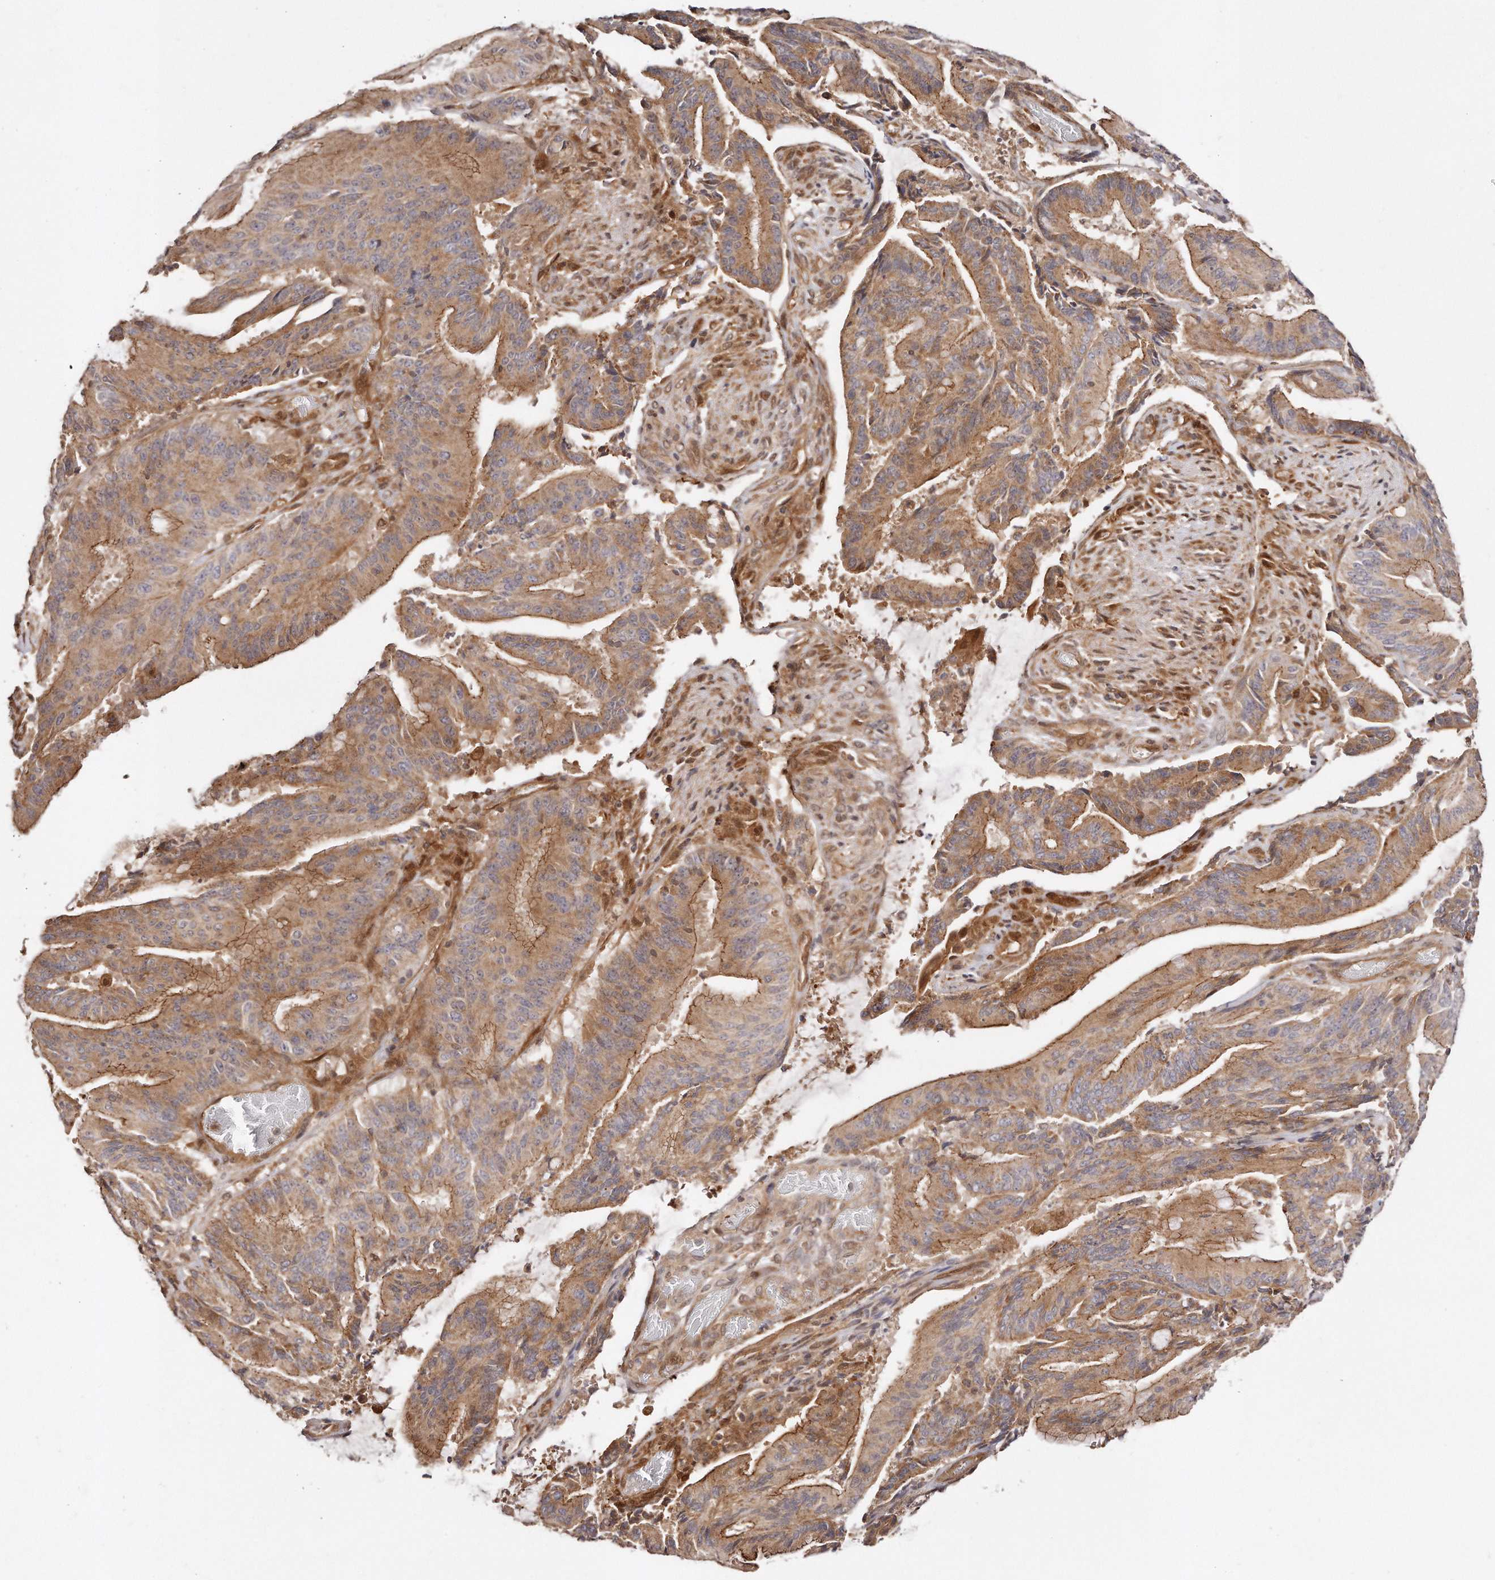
{"staining": {"intensity": "moderate", "quantity": ">75%", "location": "cytoplasmic/membranous"}, "tissue": "liver cancer", "cell_type": "Tumor cells", "image_type": "cancer", "snomed": [{"axis": "morphology", "description": "Normal tissue, NOS"}, {"axis": "morphology", "description": "Cholangiocarcinoma"}, {"axis": "topography", "description": "Liver"}, {"axis": "topography", "description": "Peripheral nerve tissue"}], "caption": "The histopathology image demonstrates a brown stain indicating the presence of a protein in the cytoplasmic/membranous of tumor cells in cholangiocarcinoma (liver). The protein is shown in brown color, while the nuclei are stained blue.", "gene": "GBP4", "patient": {"sex": "female", "age": 73}}